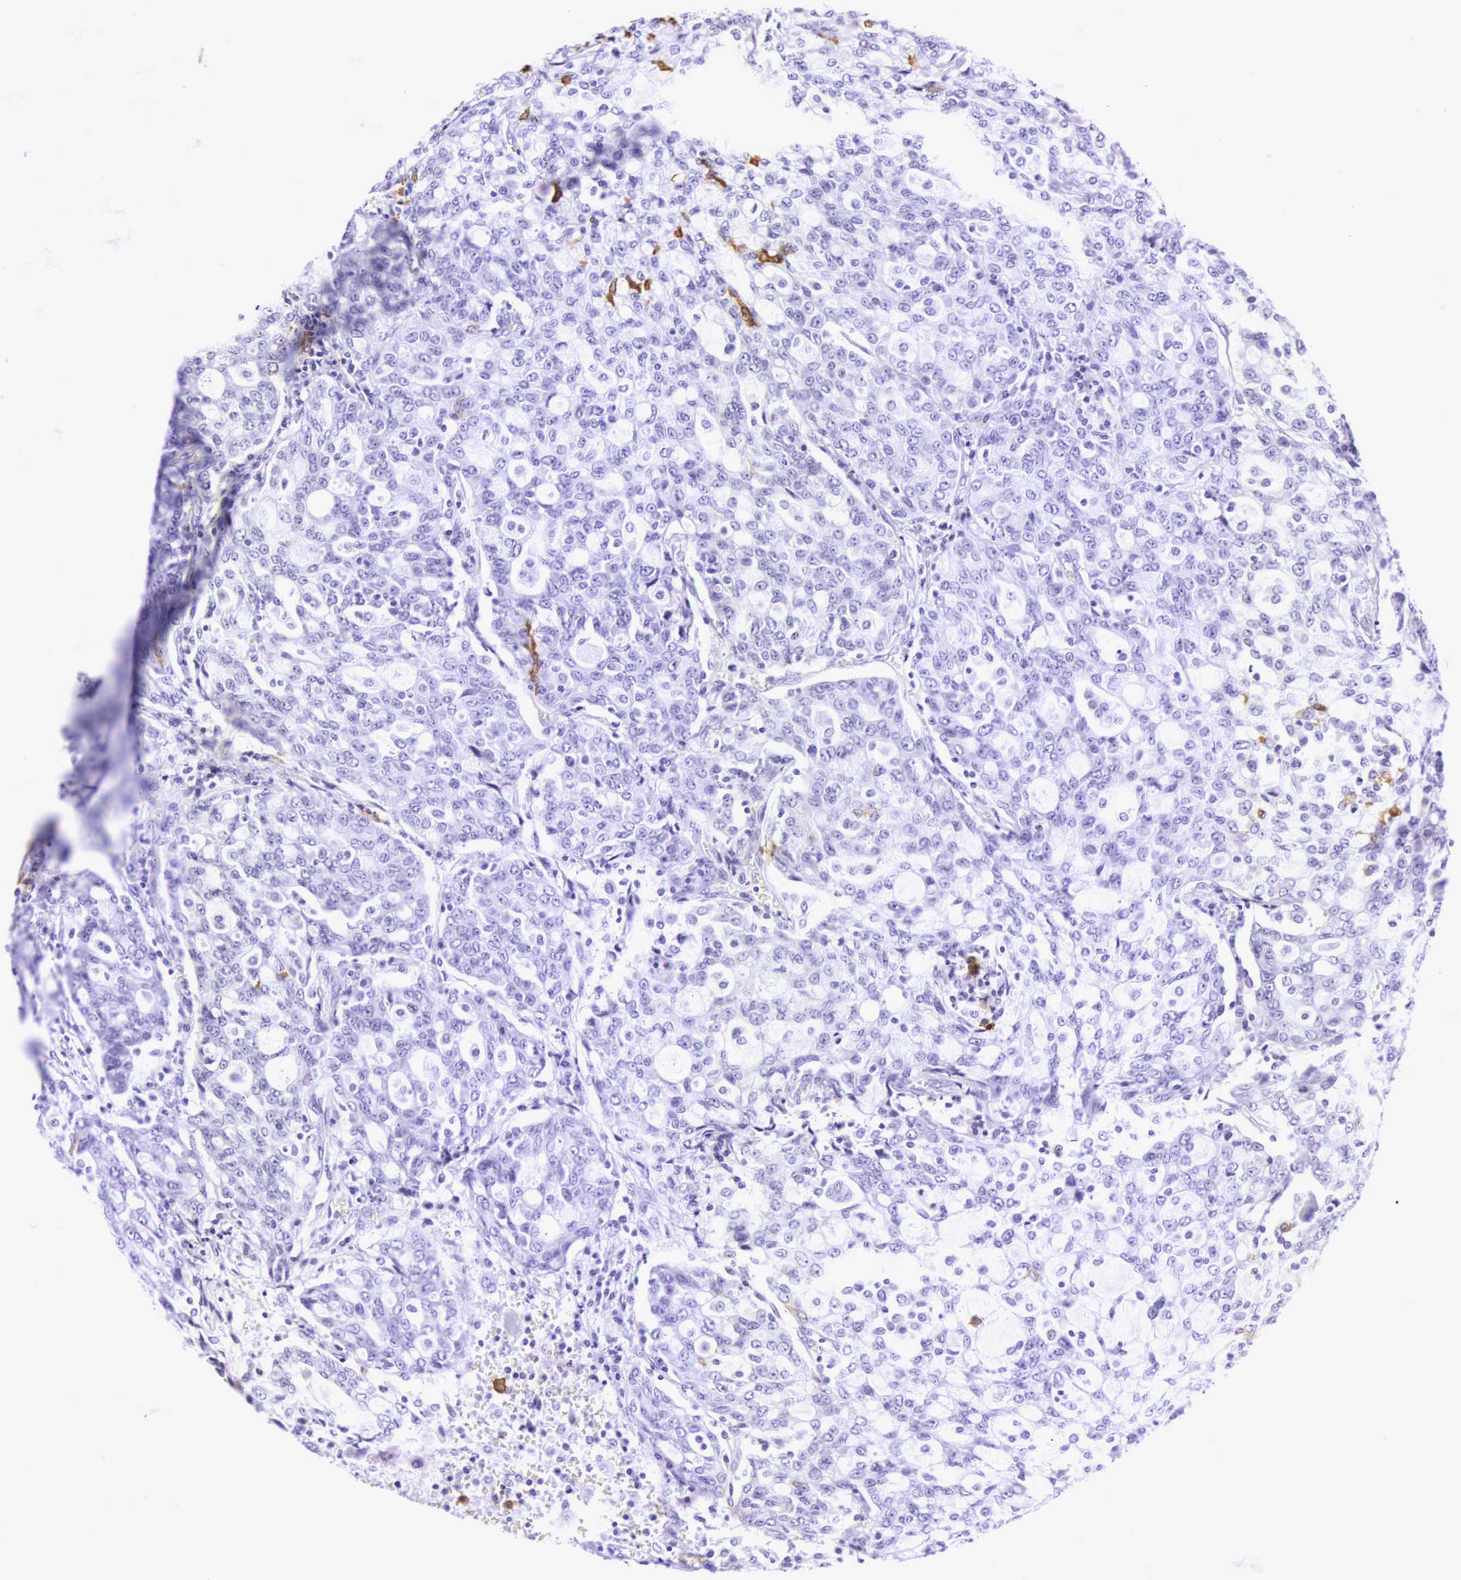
{"staining": {"intensity": "negative", "quantity": "none", "location": "none"}, "tissue": "lung cancer", "cell_type": "Tumor cells", "image_type": "cancer", "snomed": [{"axis": "morphology", "description": "Adenocarcinoma, NOS"}, {"axis": "topography", "description": "Lung"}], "caption": "Image shows no significant protein staining in tumor cells of lung adenocarcinoma. (DAB immunohistochemistry (IHC) visualized using brightfield microscopy, high magnification).", "gene": "CD1A", "patient": {"sex": "female", "age": 44}}